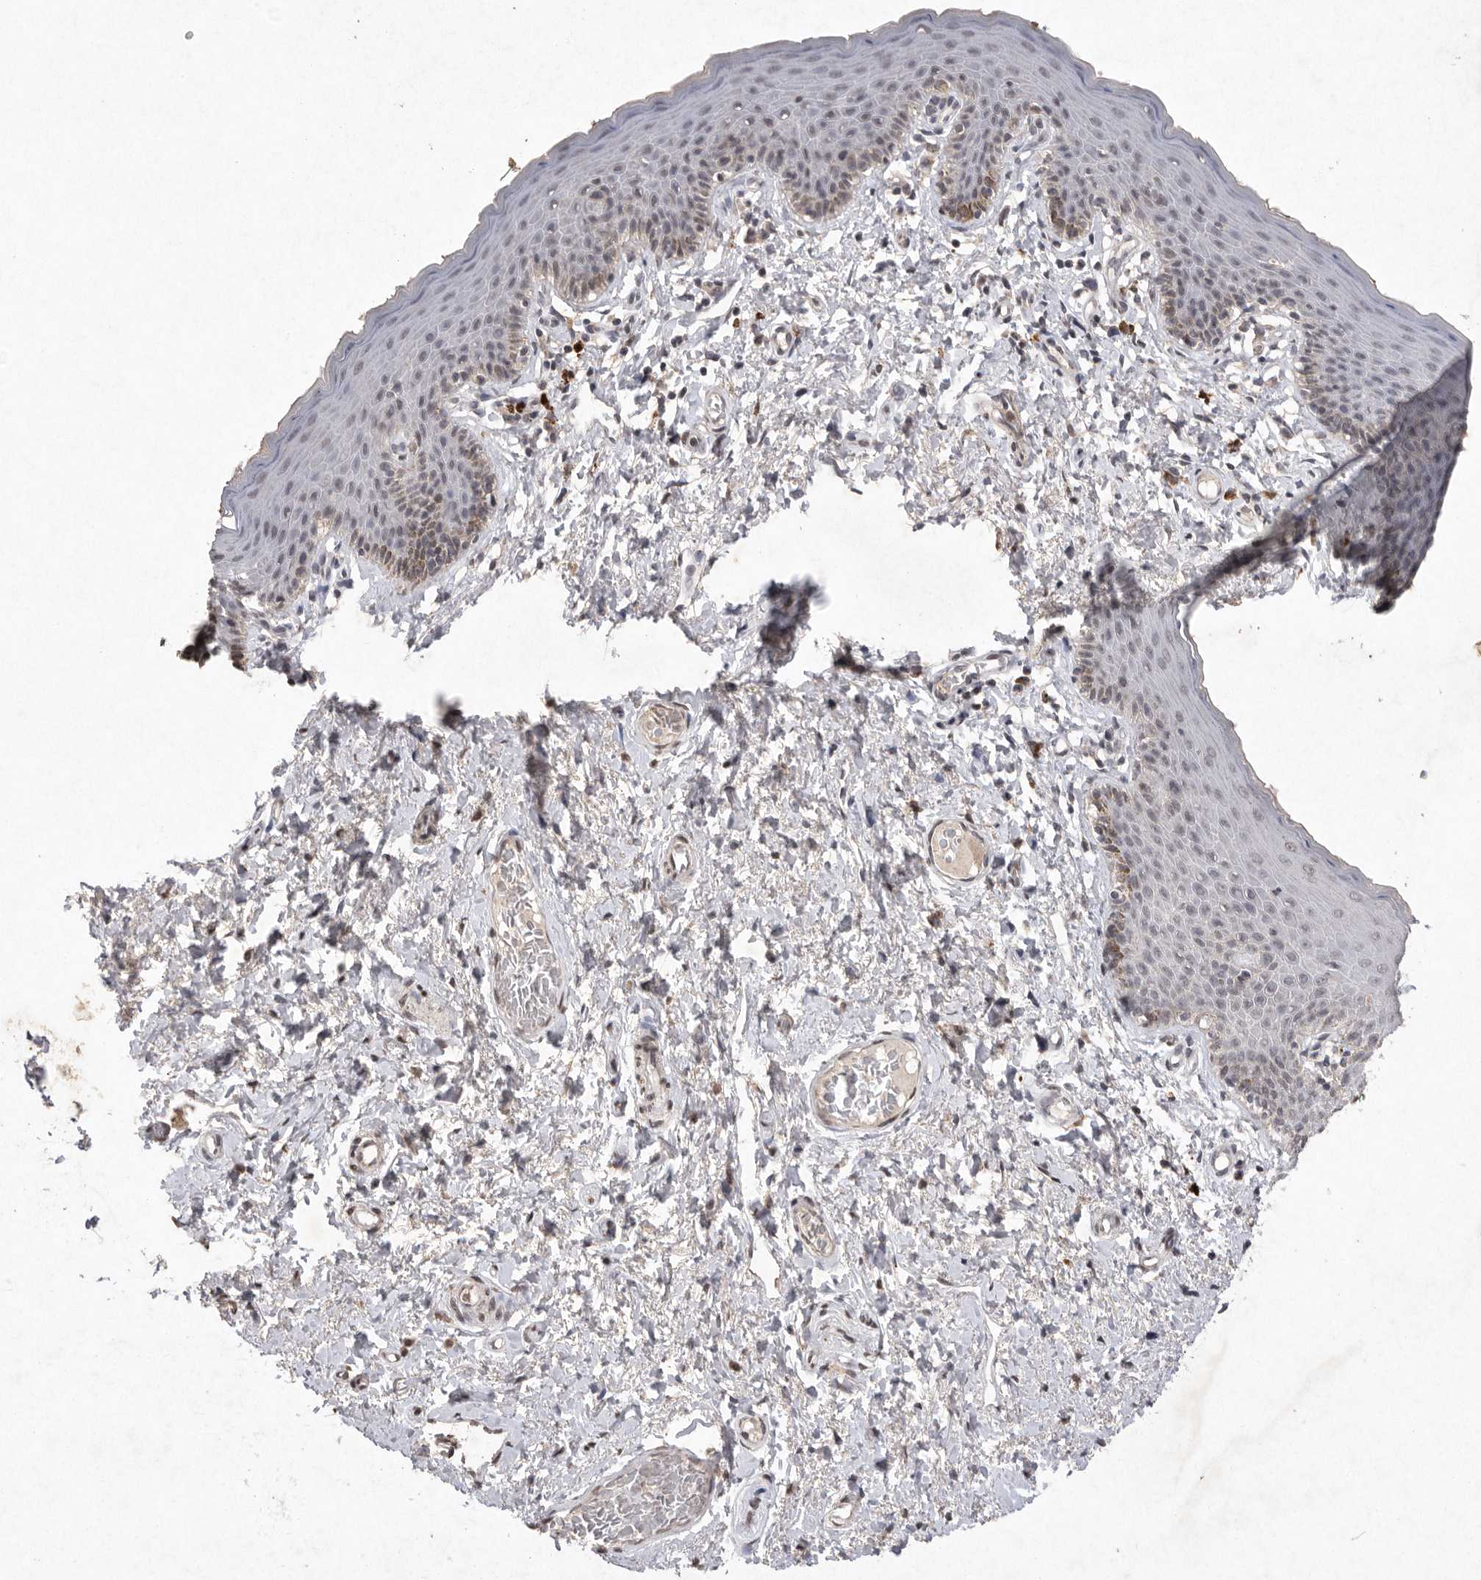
{"staining": {"intensity": "moderate", "quantity": "<25%", "location": "cytoplasmic/membranous"}, "tissue": "skin", "cell_type": "Epidermal cells", "image_type": "normal", "snomed": [{"axis": "morphology", "description": "Normal tissue, NOS"}, {"axis": "topography", "description": "Vulva"}], "caption": "Human skin stained with a brown dye demonstrates moderate cytoplasmic/membranous positive staining in approximately <25% of epidermal cells.", "gene": "APLNR", "patient": {"sex": "female", "age": 66}}